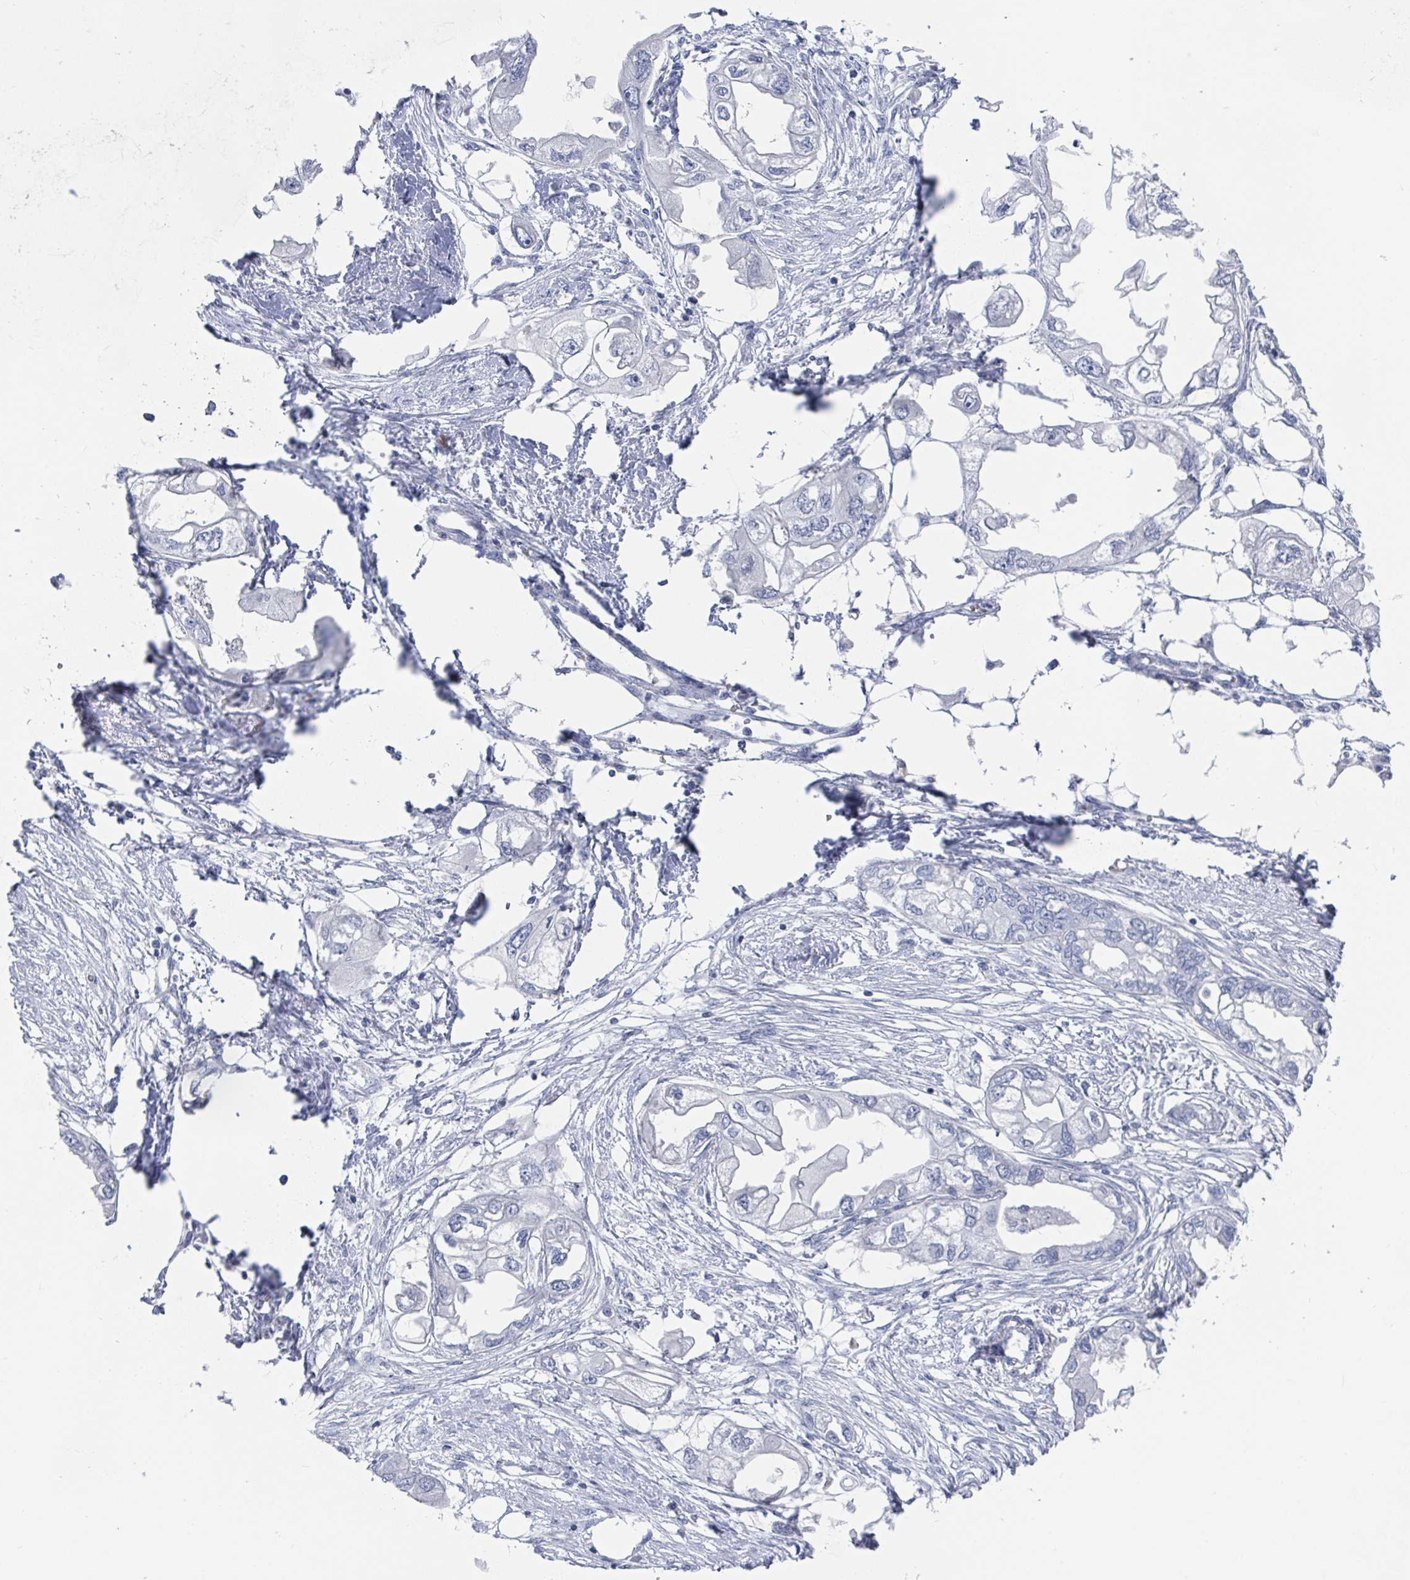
{"staining": {"intensity": "negative", "quantity": "none", "location": "none"}, "tissue": "endometrial cancer", "cell_type": "Tumor cells", "image_type": "cancer", "snomed": [{"axis": "morphology", "description": "Adenocarcinoma, NOS"}, {"axis": "morphology", "description": "Adenocarcinoma, metastatic, NOS"}, {"axis": "topography", "description": "Adipose tissue"}, {"axis": "topography", "description": "Endometrium"}], "caption": "DAB (3,3'-diaminobenzidine) immunohistochemical staining of adenocarcinoma (endometrial) exhibits no significant staining in tumor cells.", "gene": "CAMKV", "patient": {"sex": "female", "age": 67}}